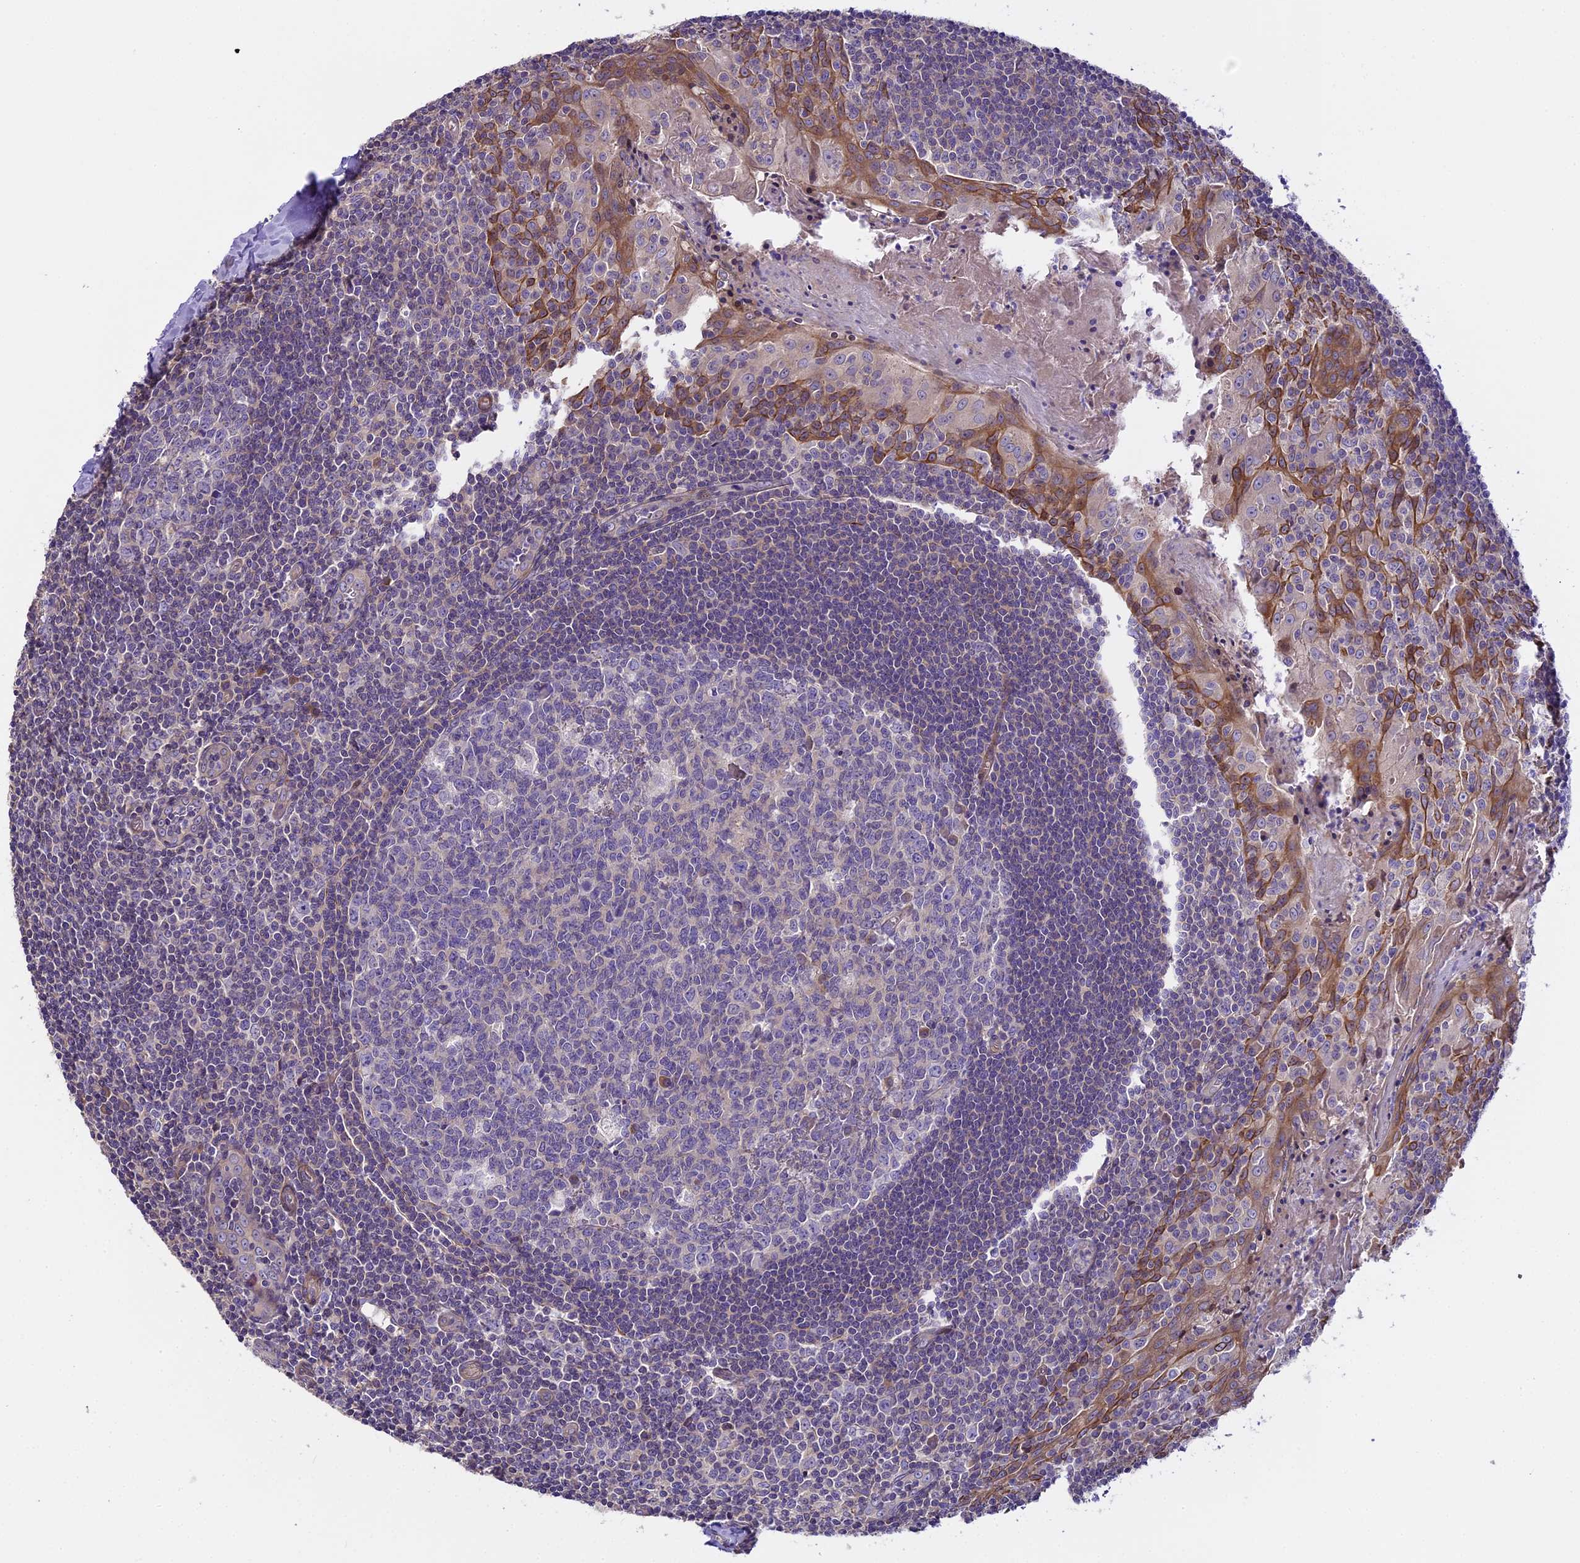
{"staining": {"intensity": "negative", "quantity": "none", "location": "none"}, "tissue": "tonsil", "cell_type": "Germinal center cells", "image_type": "normal", "snomed": [{"axis": "morphology", "description": "Normal tissue, NOS"}, {"axis": "topography", "description": "Tonsil"}], "caption": "An immunohistochemistry (IHC) image of unremarkable tonsil is shown. There is no staining in germinal center cells of tonsil. (Stains: DAB (3,3'-diaminobenzidine) immunohistochemistry (IHC) with hematoxylin counter stain, Microscopy: brightfield microscopy at high magnification).", "gene": "FAM98C", "patient": {"sex": "male", "age": 27}}